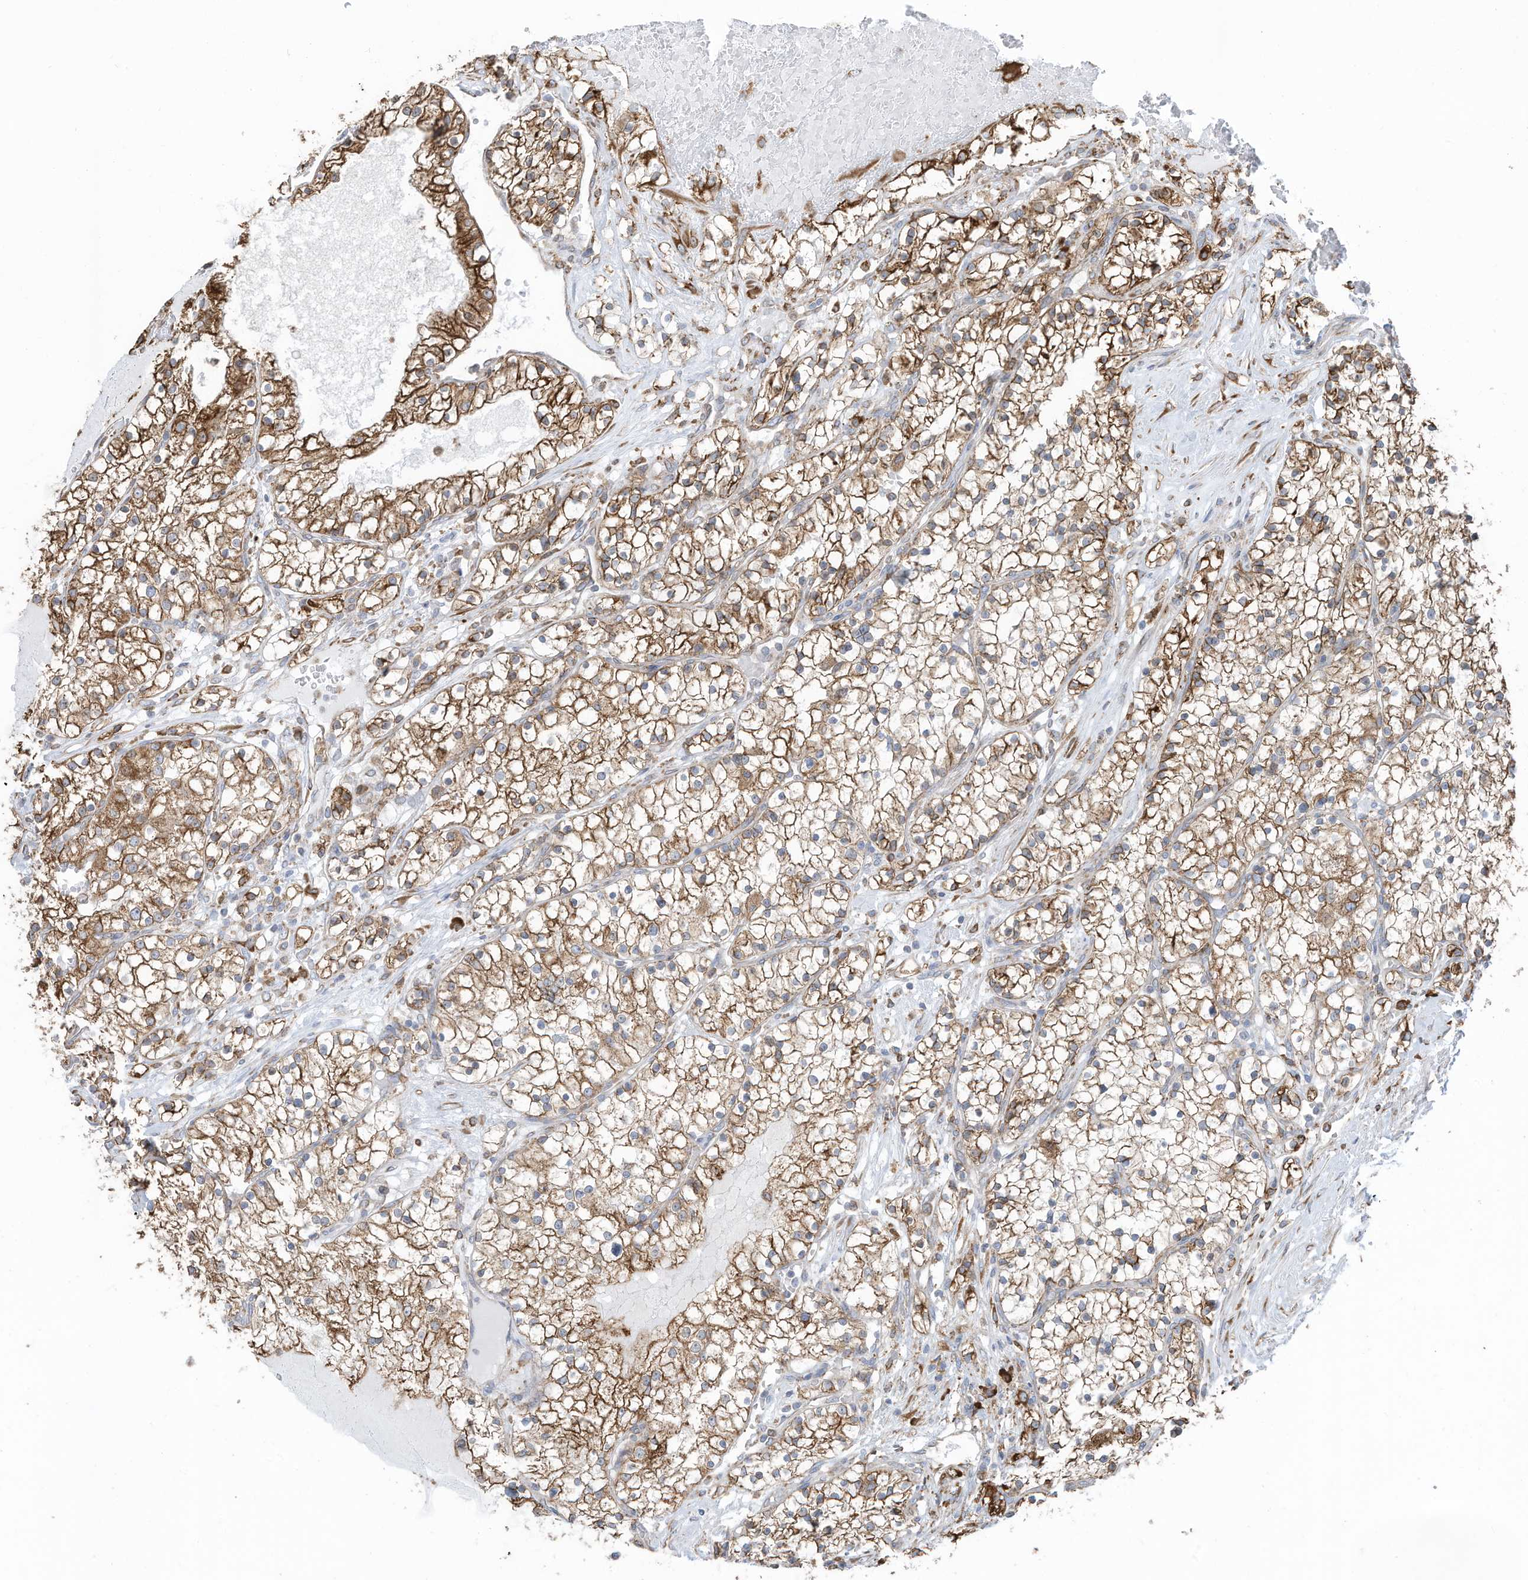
{"staining": {"intensity": "moderate", "quantity": ">75%", "location": "cytoplasmic/membranous"}, "tissue": "renal cancer", "cell_type": "Tumor cells", "image_type": "cancer", "snomed": [{"axis": "morphology", "description": "Normal tissue, NOS"}, {"axis": "morphology", "description": "Adenocarcinoma, NOS"}, {"axis": "topography", "description": "Kidney"}], "caption": "Immunohistochemical staining of renal cancer (adenocarcinoma) demonstrates moderate cytoplasmic/membranous protein positivity in approximately >75% of tumor cells.", "gene": "ZNF354C", "patient": {"sex": "male", "age": 68}}